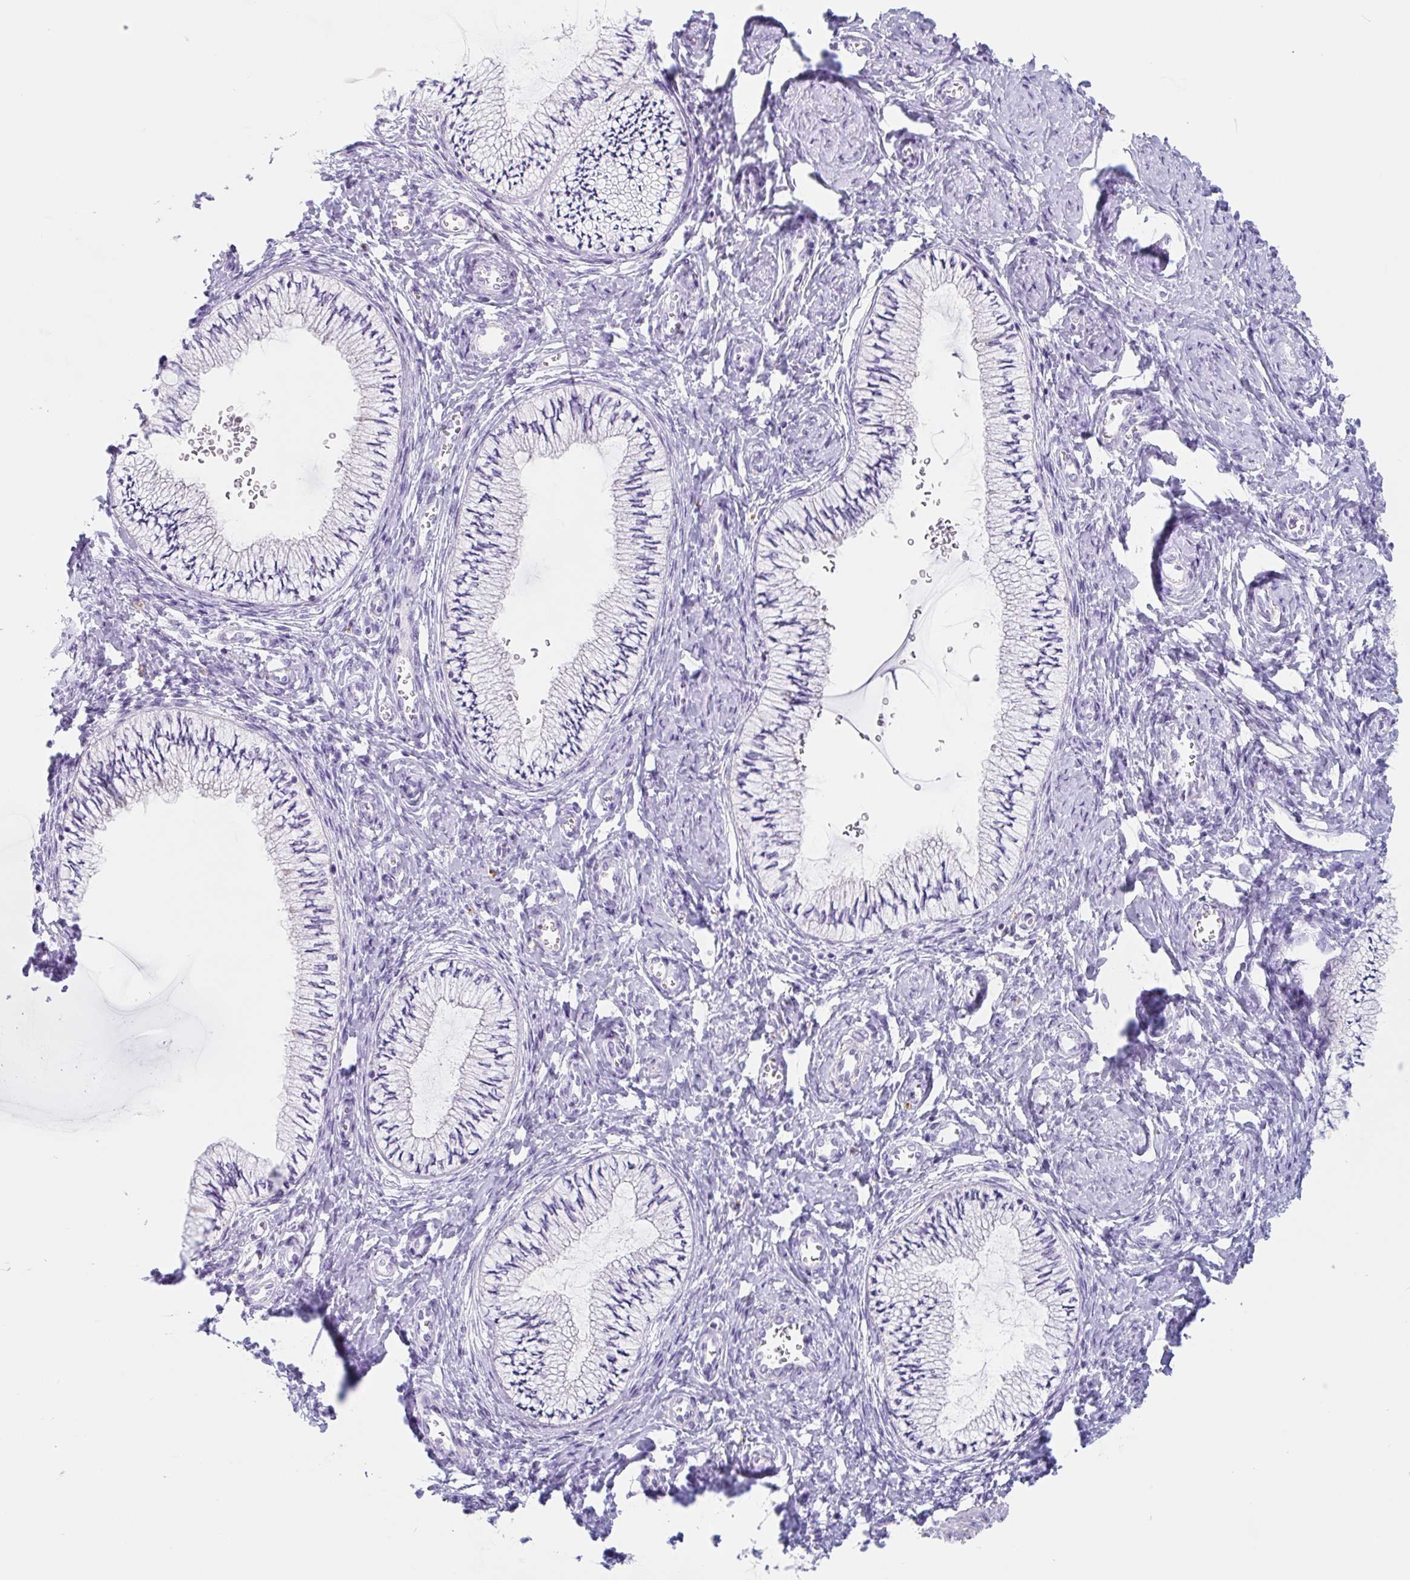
{"staining": {"intensity": "negative", "quantity": "none", "location": "none"}, "tissue": "cervix", "cell_type": "Glandular cells", "image_type": "normal", "snomed": [{"axis": "morphology", "description": "Normal tissue, NOS"}, {"axis": "topography", "description": "Cervix"}], "caption": "This is an immunohistochemistry histopathology image of unremarkable cervix. There is no staining in glandular cells.", "gene": "LENG9", "patient": {"sex": "female", "age": 24}}